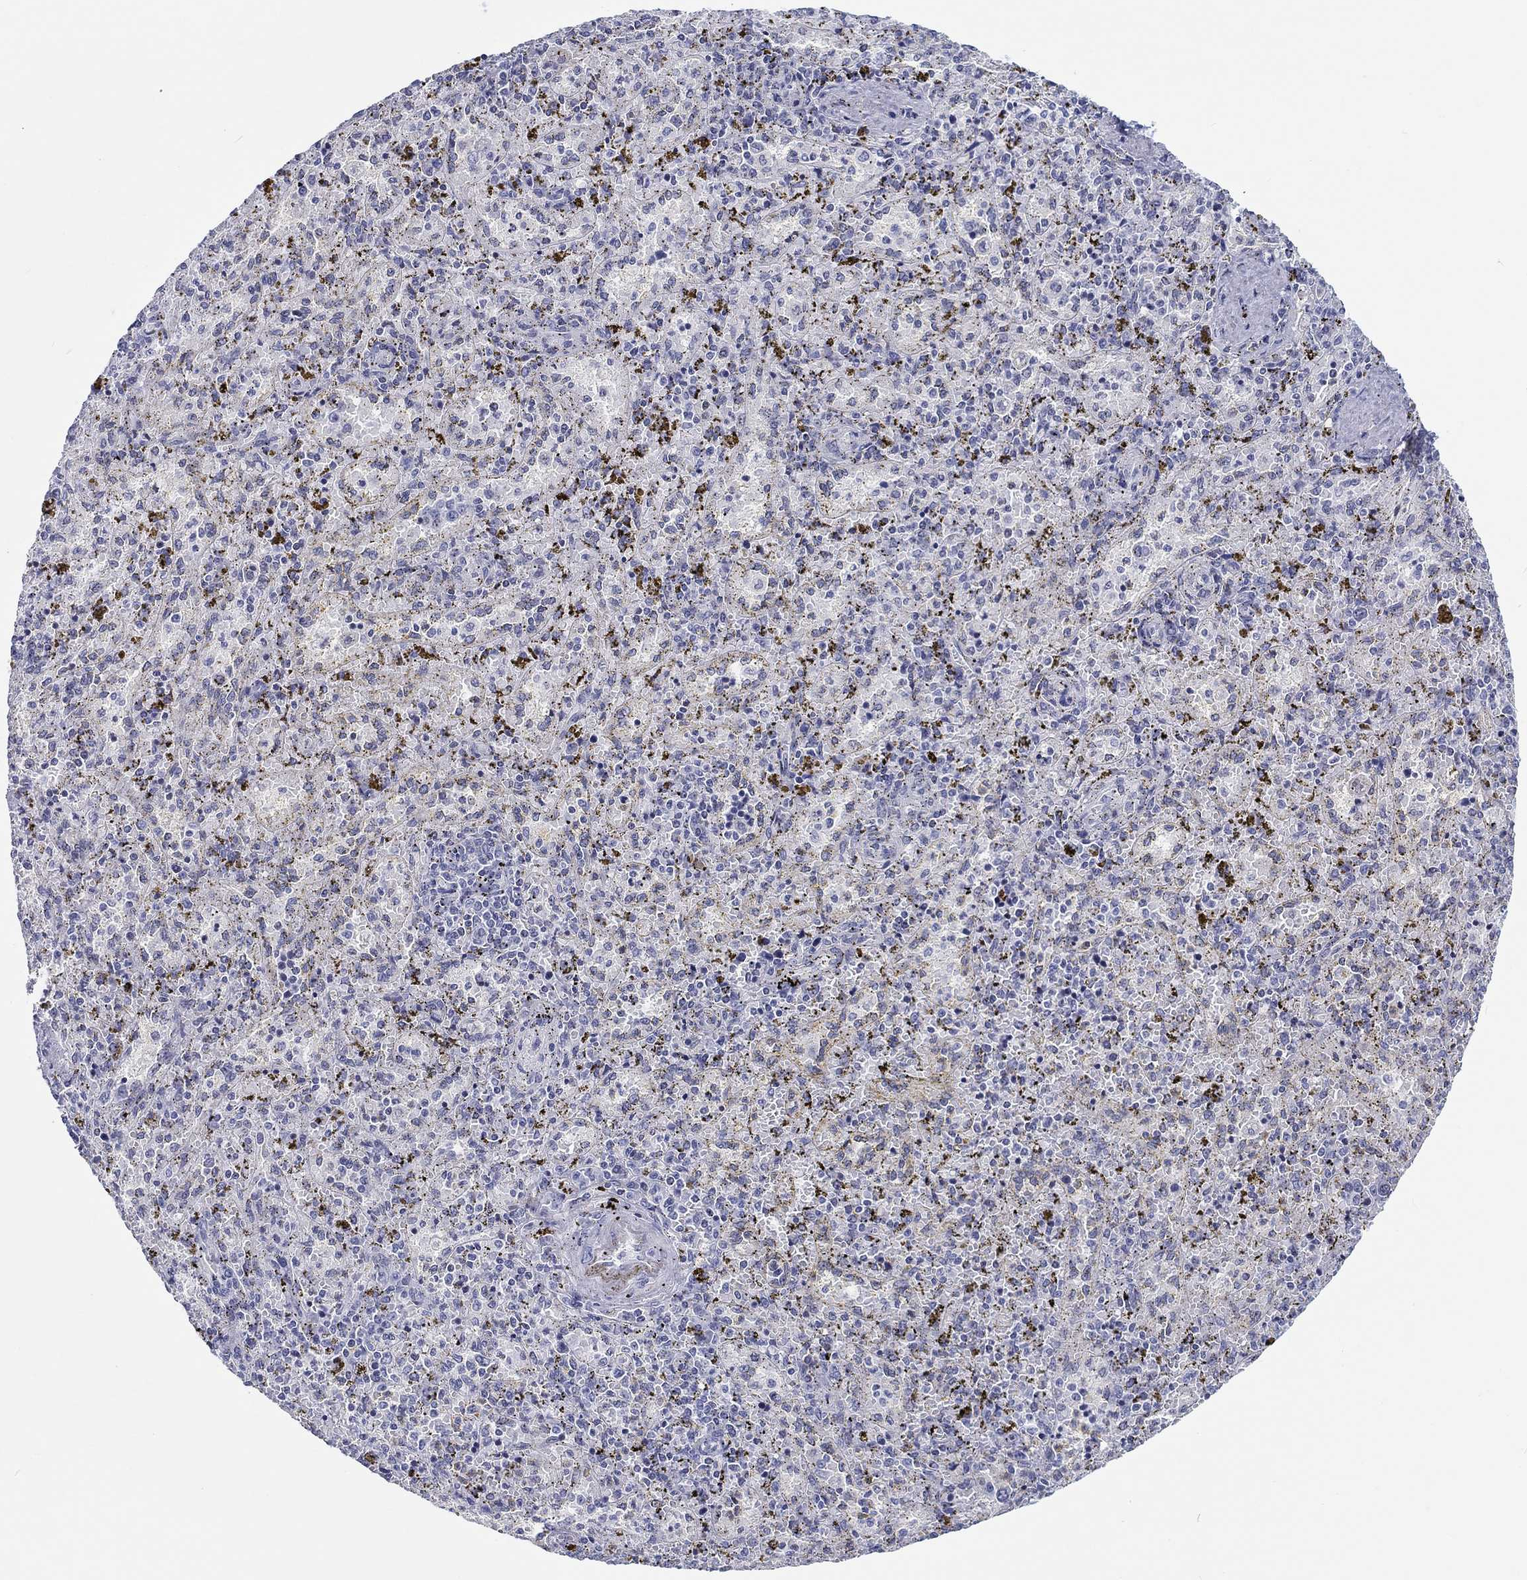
{"staining": {"intensity": "weak", "quantity": "<25%", "location": "cytoplasmic/membranous"}, "tissue": "spleen", "cell_type": "Cells in red pulp", "image_type": "normal", "snomed": [{"axis": "morphology", "description": "Normal tissue, NOS"}, {"axis": "topography", "description": "Spleen"}], "caption": "This is a histopathology image of immunohistochemistry staining of normal spleen, which shows no expression in cells in red pulp.", "gene": "H1", "patient": {"sex": "female", "age": 50}}